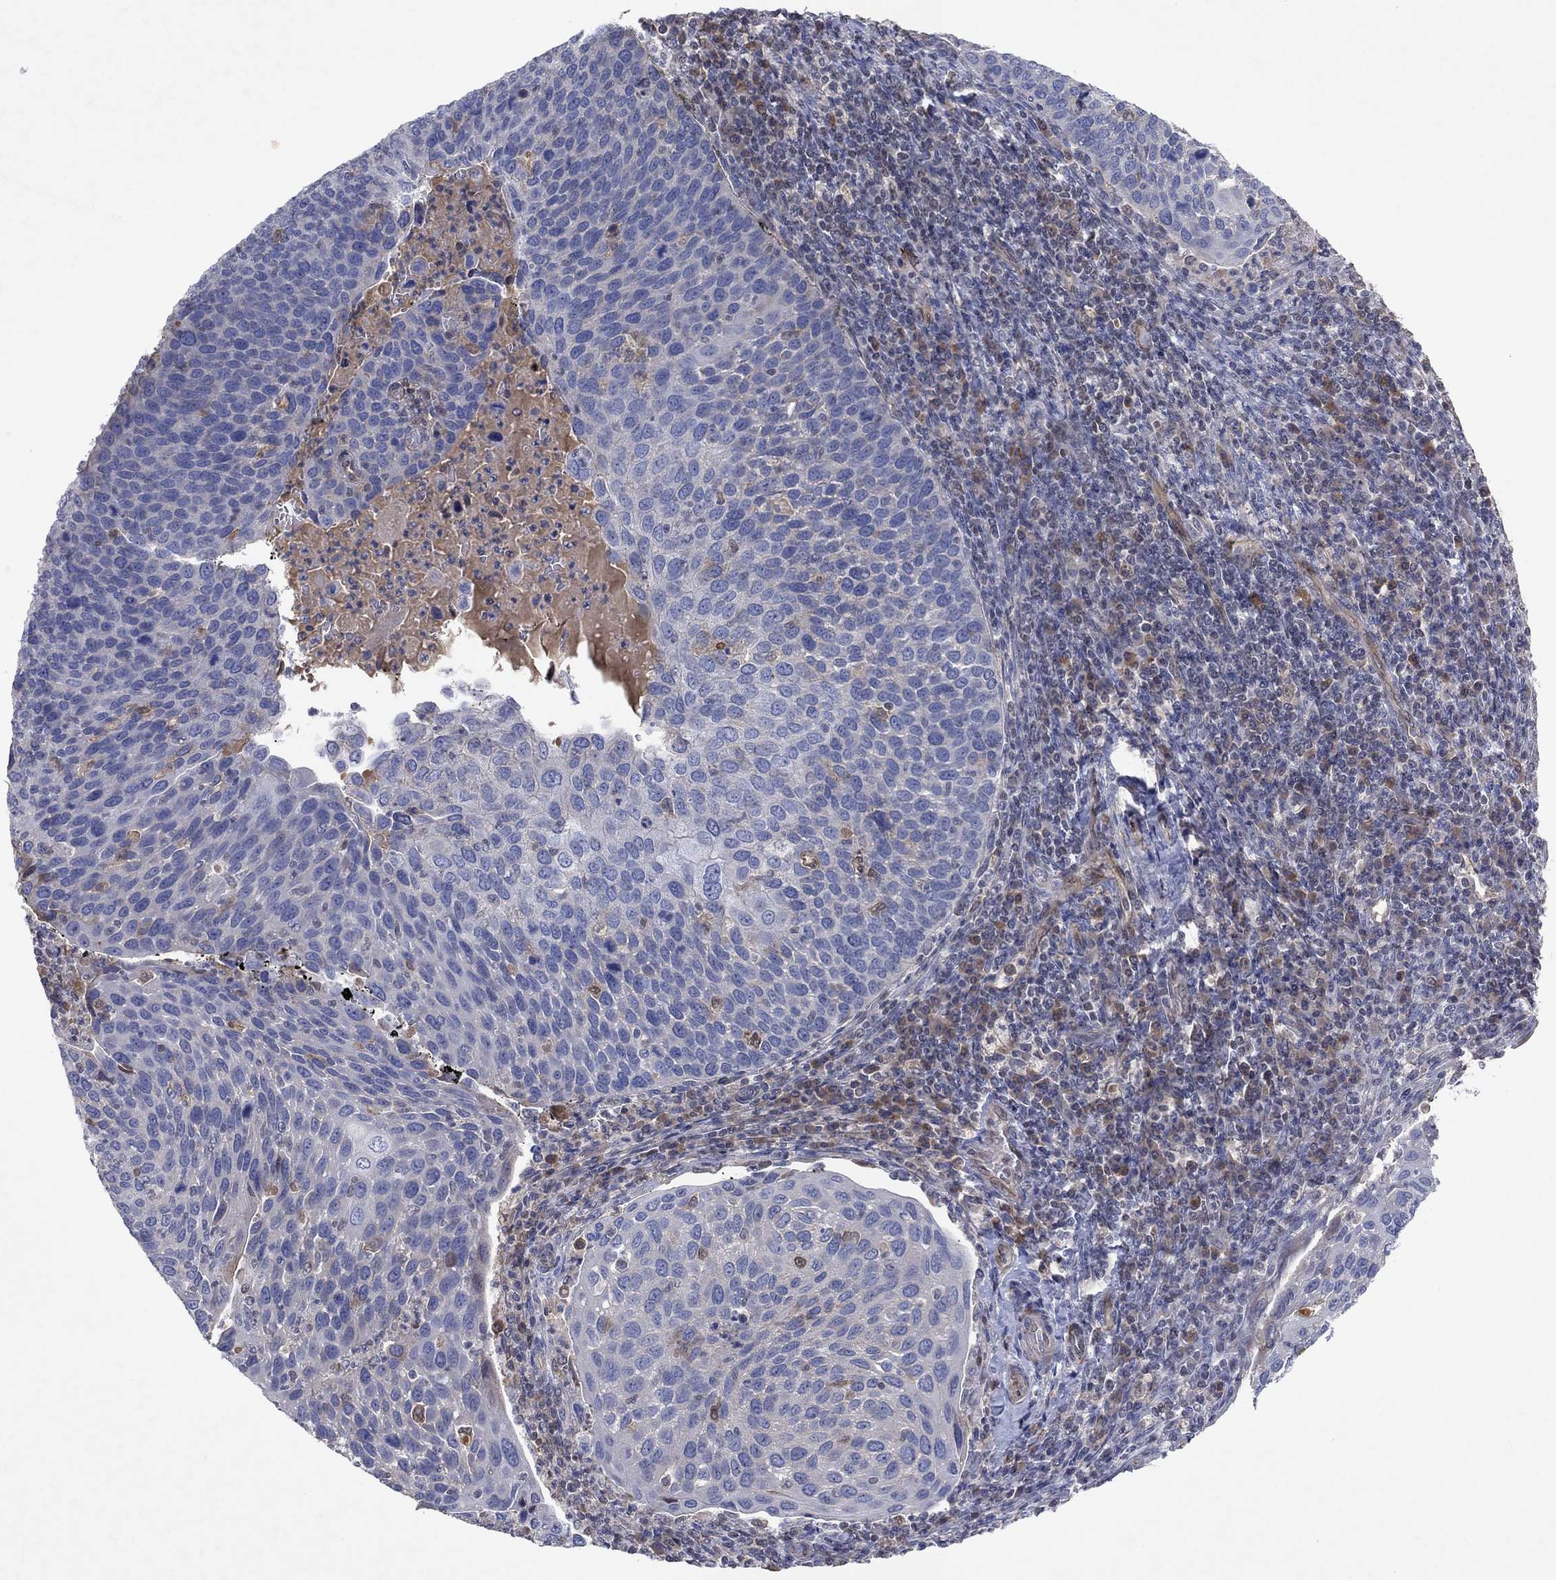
{"staining": {"intensity": "negative", "quantity": "none", "location": "none"}, "tissue": "cervical cancer", "cell_type": "Tumor cells", "image_type": "cancer", "snomed": [{"axis": "morphology", "description": "Squamous cell carcinoma, NOS"}, {"axis": "topography", "description": "Cervix"}], "caption": "The immunohistochemistry image has no significant staining in tumor cells of cervical cancer tissue. (DAB immunohistochemistry (IHC) visualized using brightfield microscopy, high magnification).", "gene": "FLI1", "patient": {"sex": "female", "age": 54}}